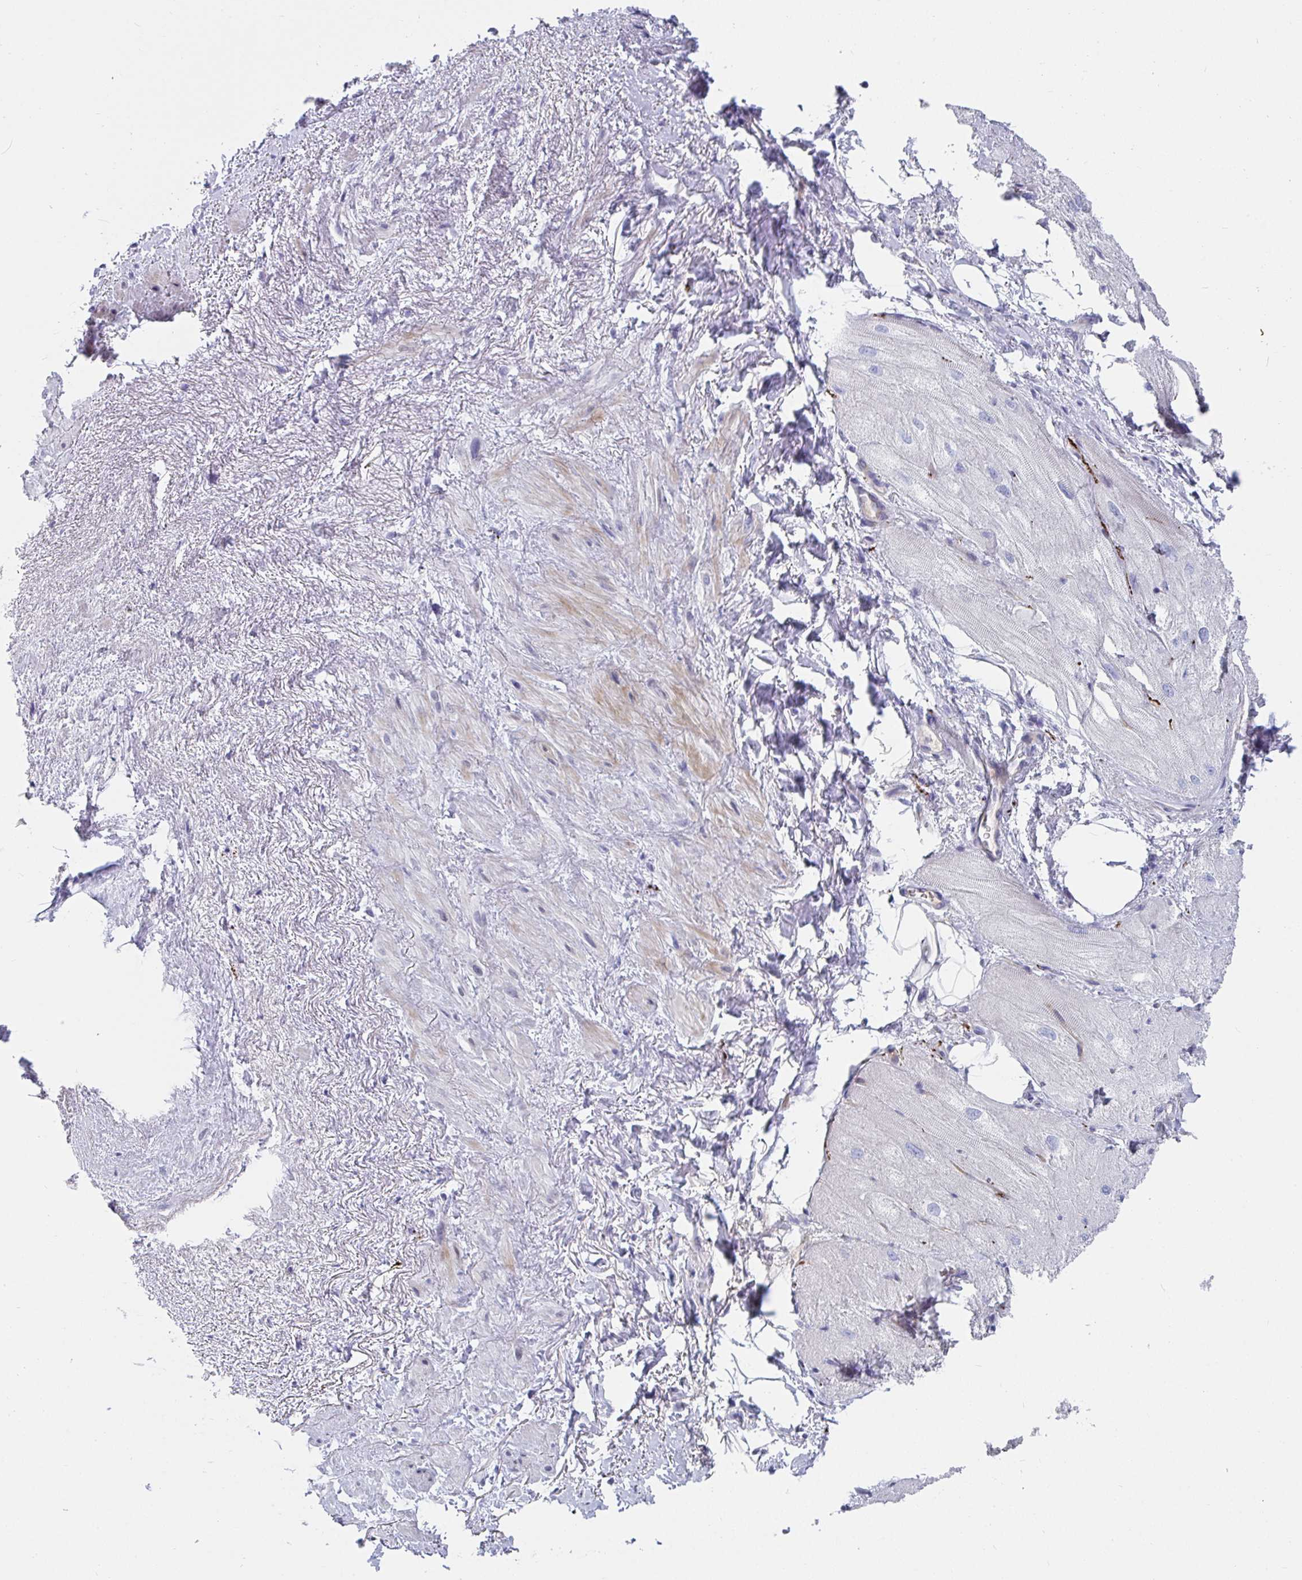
{"staining": {"intensity": "weak", "quantity": "<25%", "location": "cytoplasmic/membranous"}, "tissue": "heart muscle", "cell_type": "Cardiomyocytes", "image_type": "normal", "snomed": [{"axis": "morphology", "description": "Normal tissue, NOS"}, {"axis": "topography", "description": "Heart"}], "caption": "Immunohistochemistry (IHC) photomicrograph of benign human heart muscle stained for a protein (brown), which demonstrates no positivity in cardiomyocytes.", "gene": "NPY", "patient": {"sex": "male", "age": 62}}